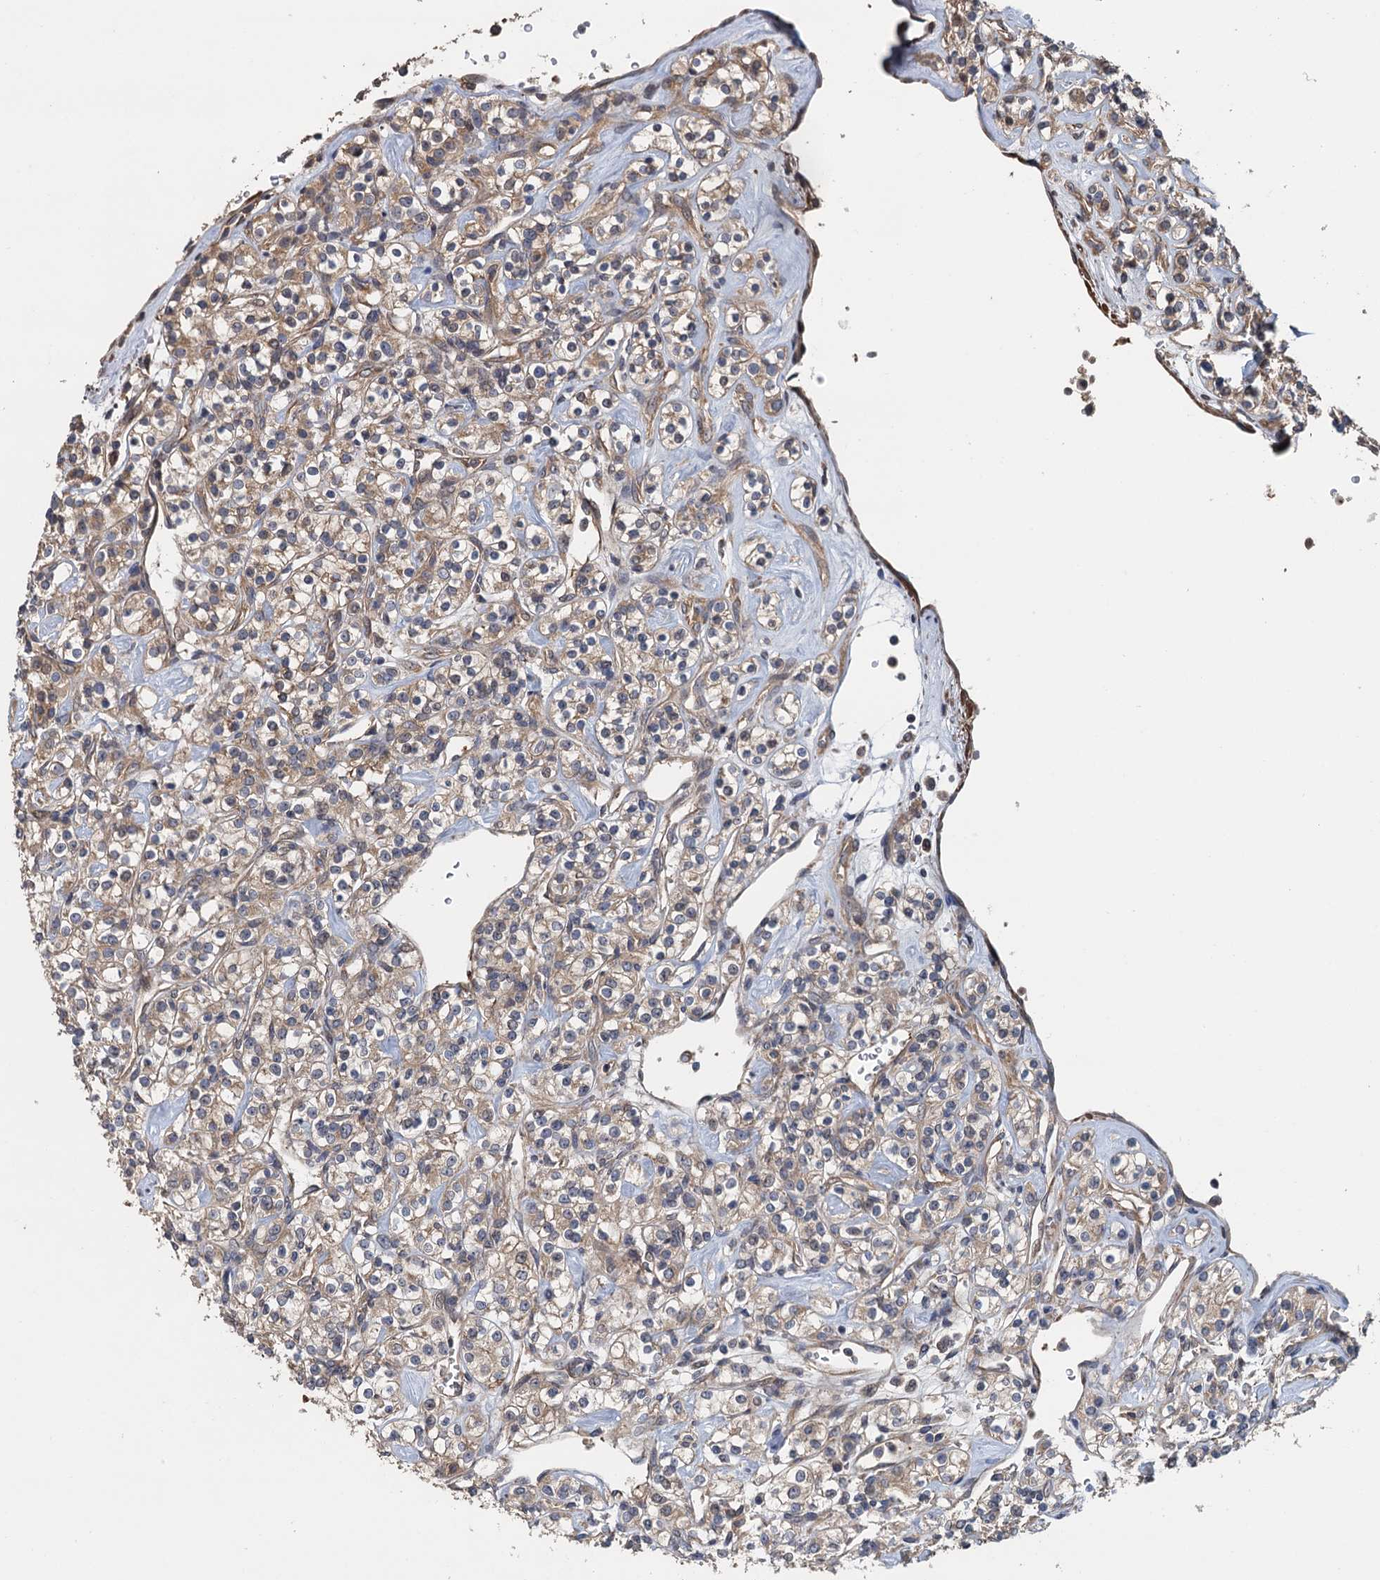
{"staining": {"intensity": "weak", "quantity": "<25%", "location": "cytoplasmic/membranous"}, "tissue": "renal cancer", "cell_type": "Tumor cells", "image_type": "cancer", "snomed": [{"axis": "morphology", "description": "Adenocarcinoma, NOS"}, {"axis": "topography", "description": "Kidney"}], "caption": "The IHC histopathology image has no significant positivity in tumor cells of renal cancer (adenocarcinoma) tissue.", "gene": "MEAK7", "patient": {"sex": "male", "age": 77}}